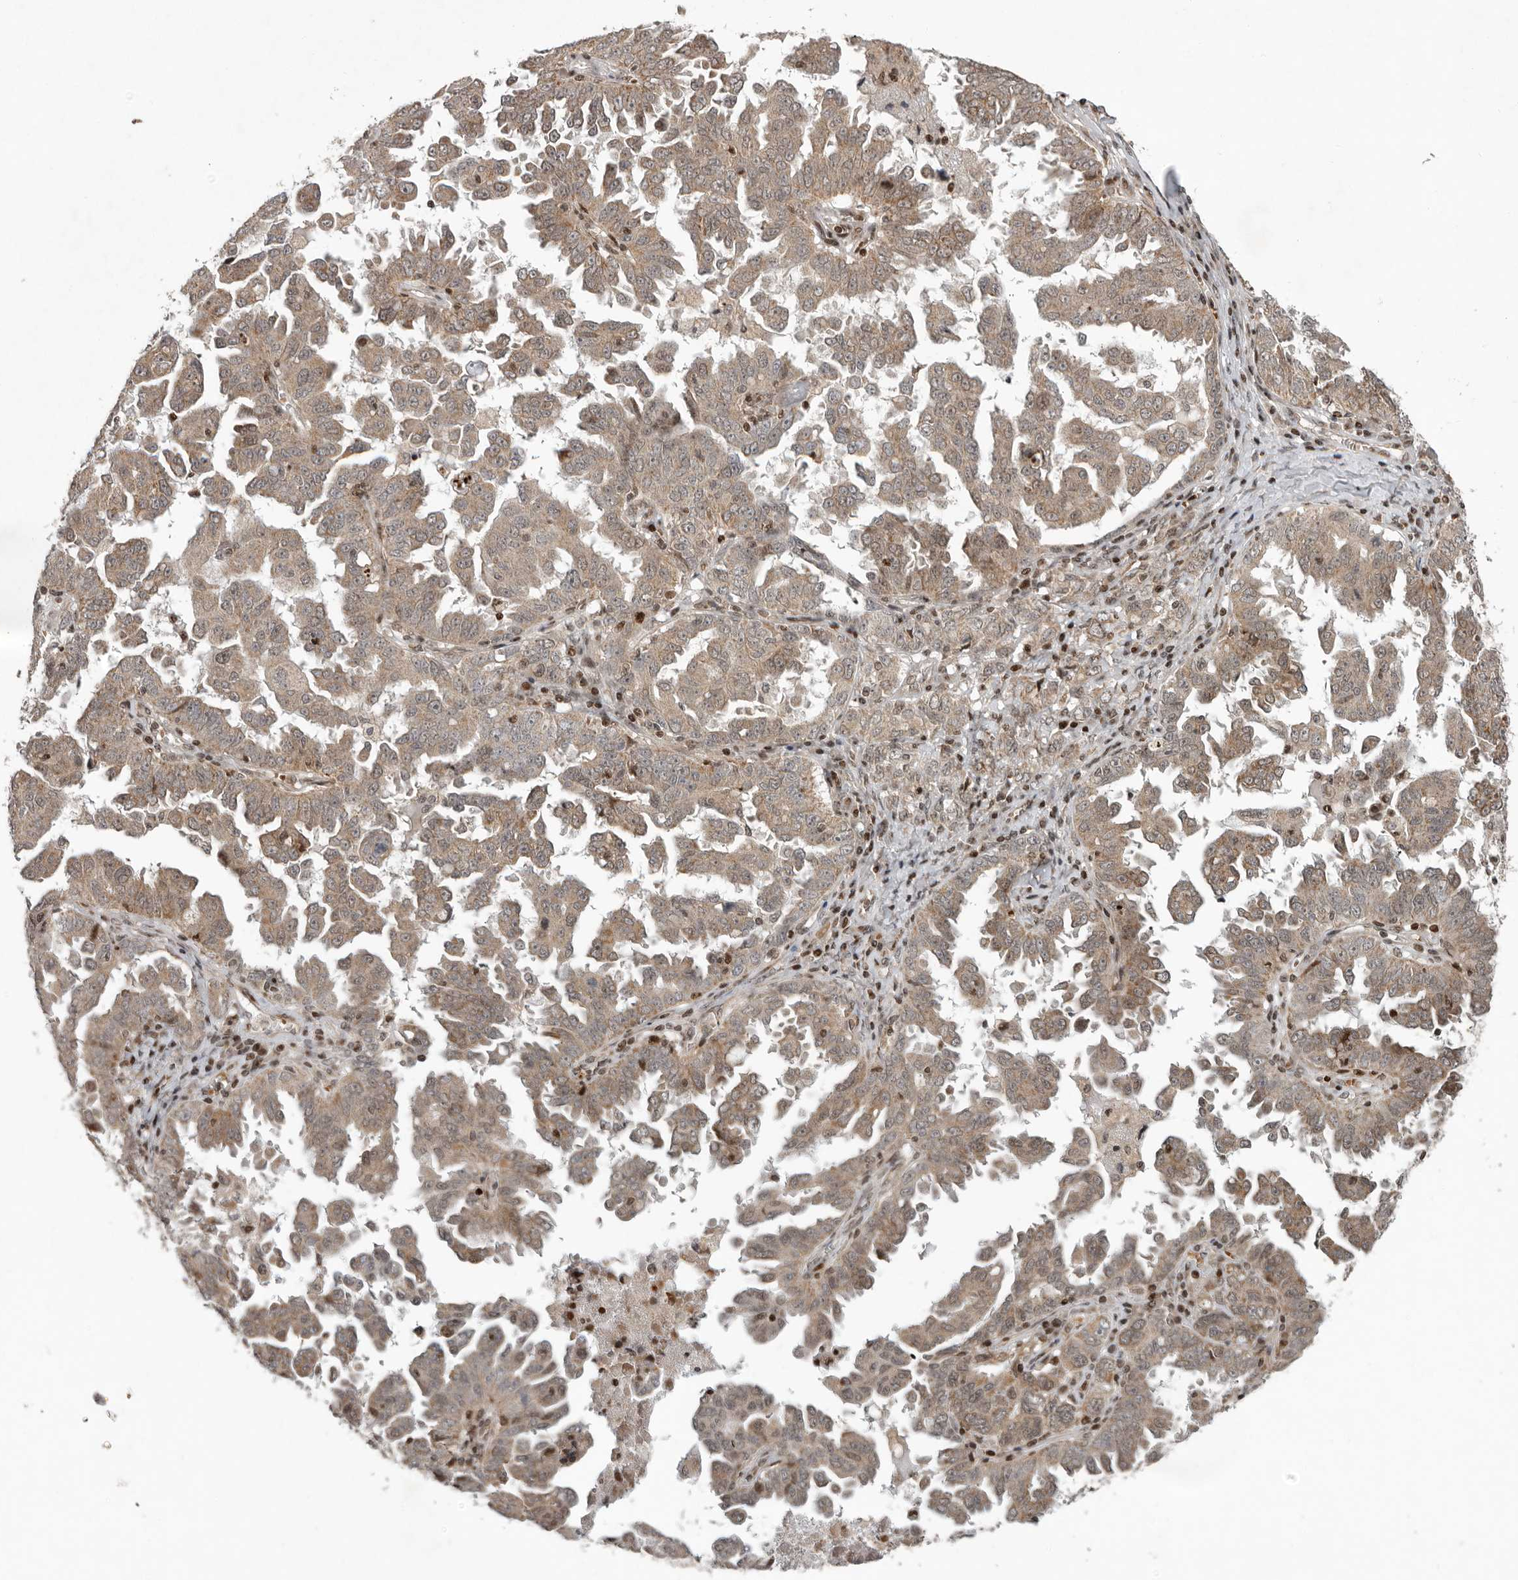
{"staining": {"intensity": "moderate", "quantity": ">75%", "location": "cytoplasmic/membranous,nuclear"}, "tissue": "ovarian cancer", "cell_type": "Tumor cells", "image_type": "cancer", "snomed": [{"axis": "morphology", "description": "Carcinoma, endometroid"}, {"axis": "topography", "description": "Ovary"}], "caption": "Human ovarian cancer stained for a protein (brown) demonstrates moderate cytoplasmic/membranous and nuclear positive expression in approximately >75% of tumor cells.", "gene": "RABIF", "patient": {"sex": "female", "age": 62}}